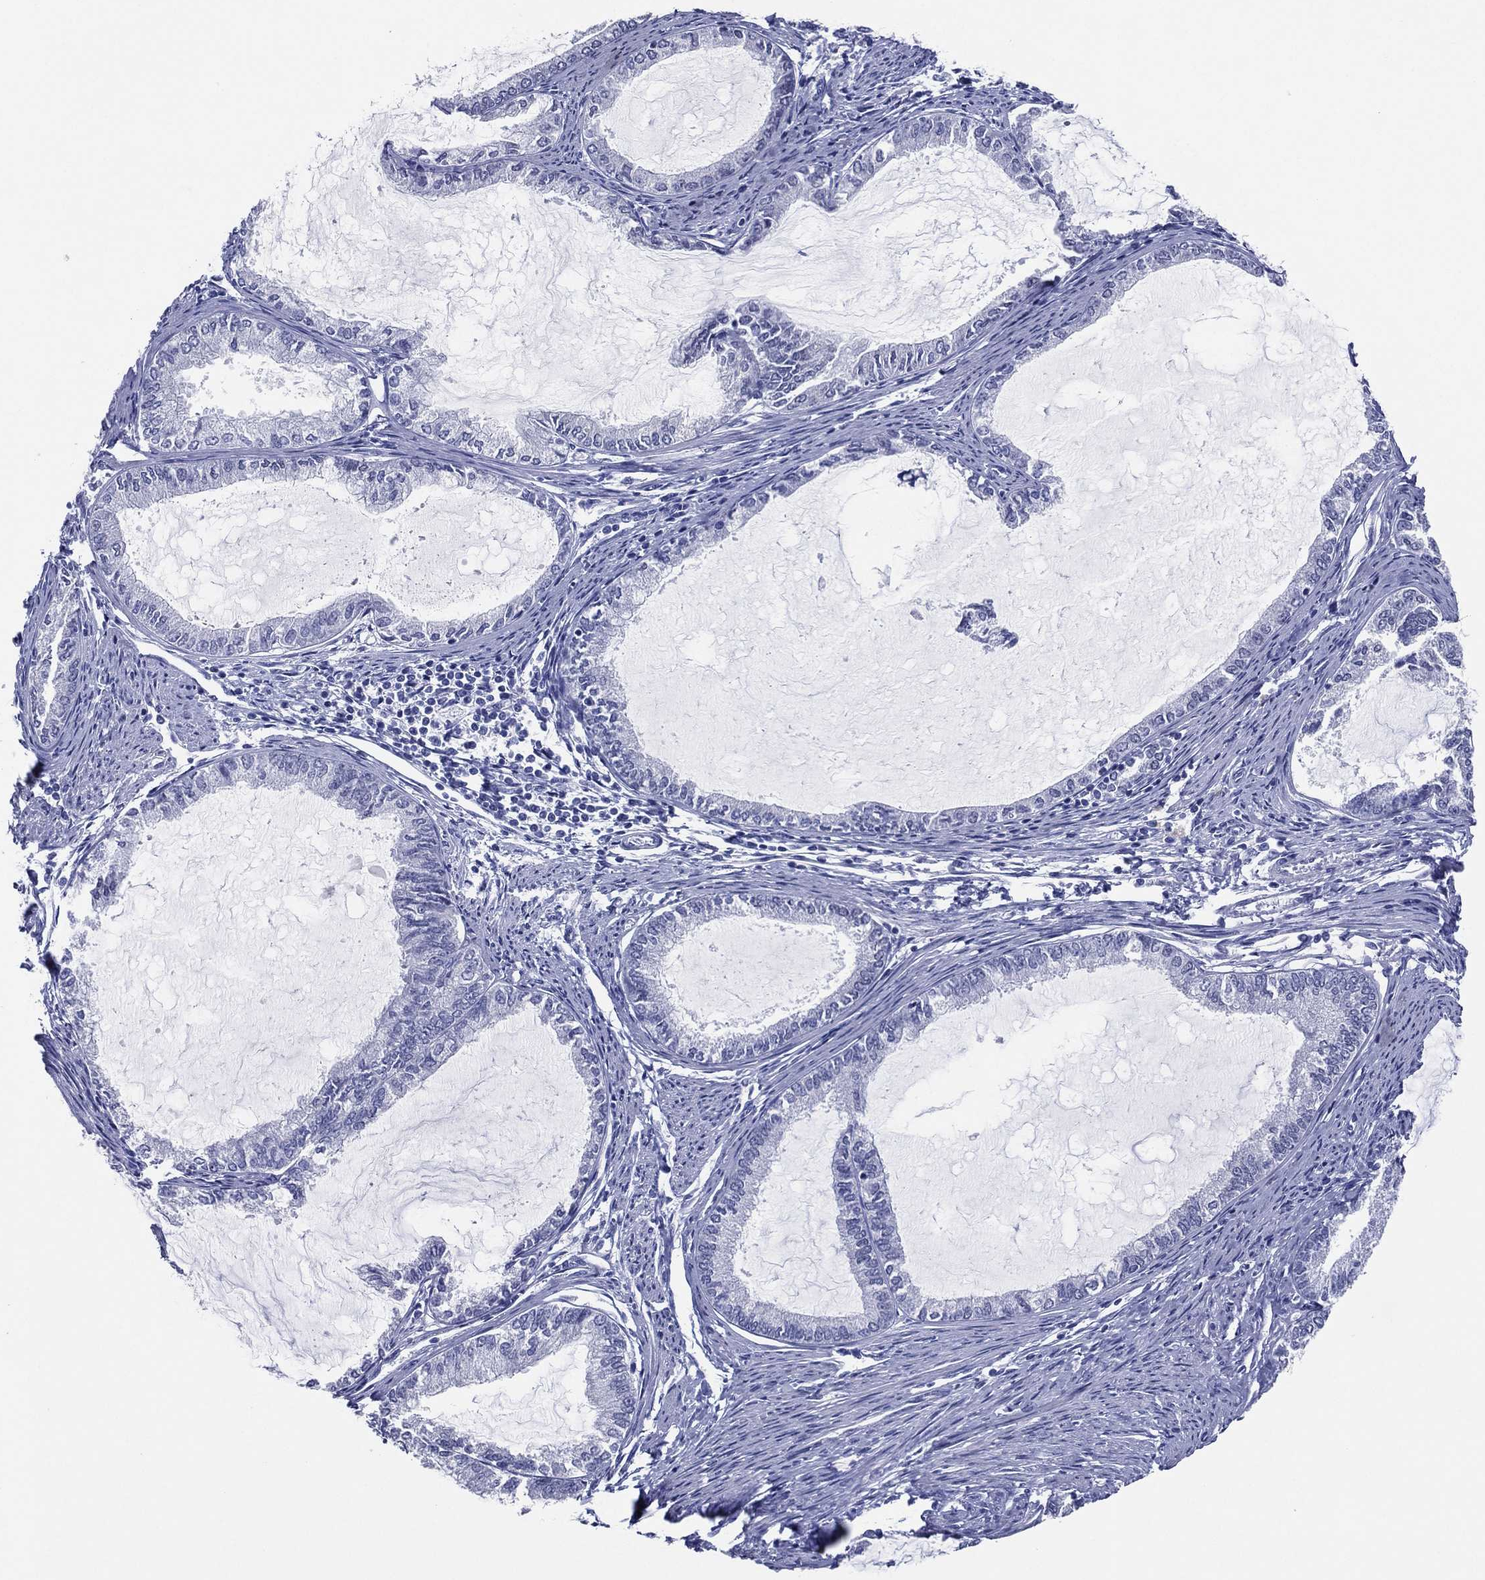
{"staining": {"intensity": "negative", "quantity": "none", "location": "none"}, "tissue": "endometrial cancer", "cell_type": "Tumor cells", "image_type": "cancer", "snomed": [{"axis": "morphology", "description": "Adenocarcinoma, NOS"}, {"axis": "topography", "description": "Endometrium"}], "caption": "An image of human endometrial cancer is negative for staining in tumor cells.", "gene": "TFAP2A", "patient": {"sex": "female", "age": 86}}